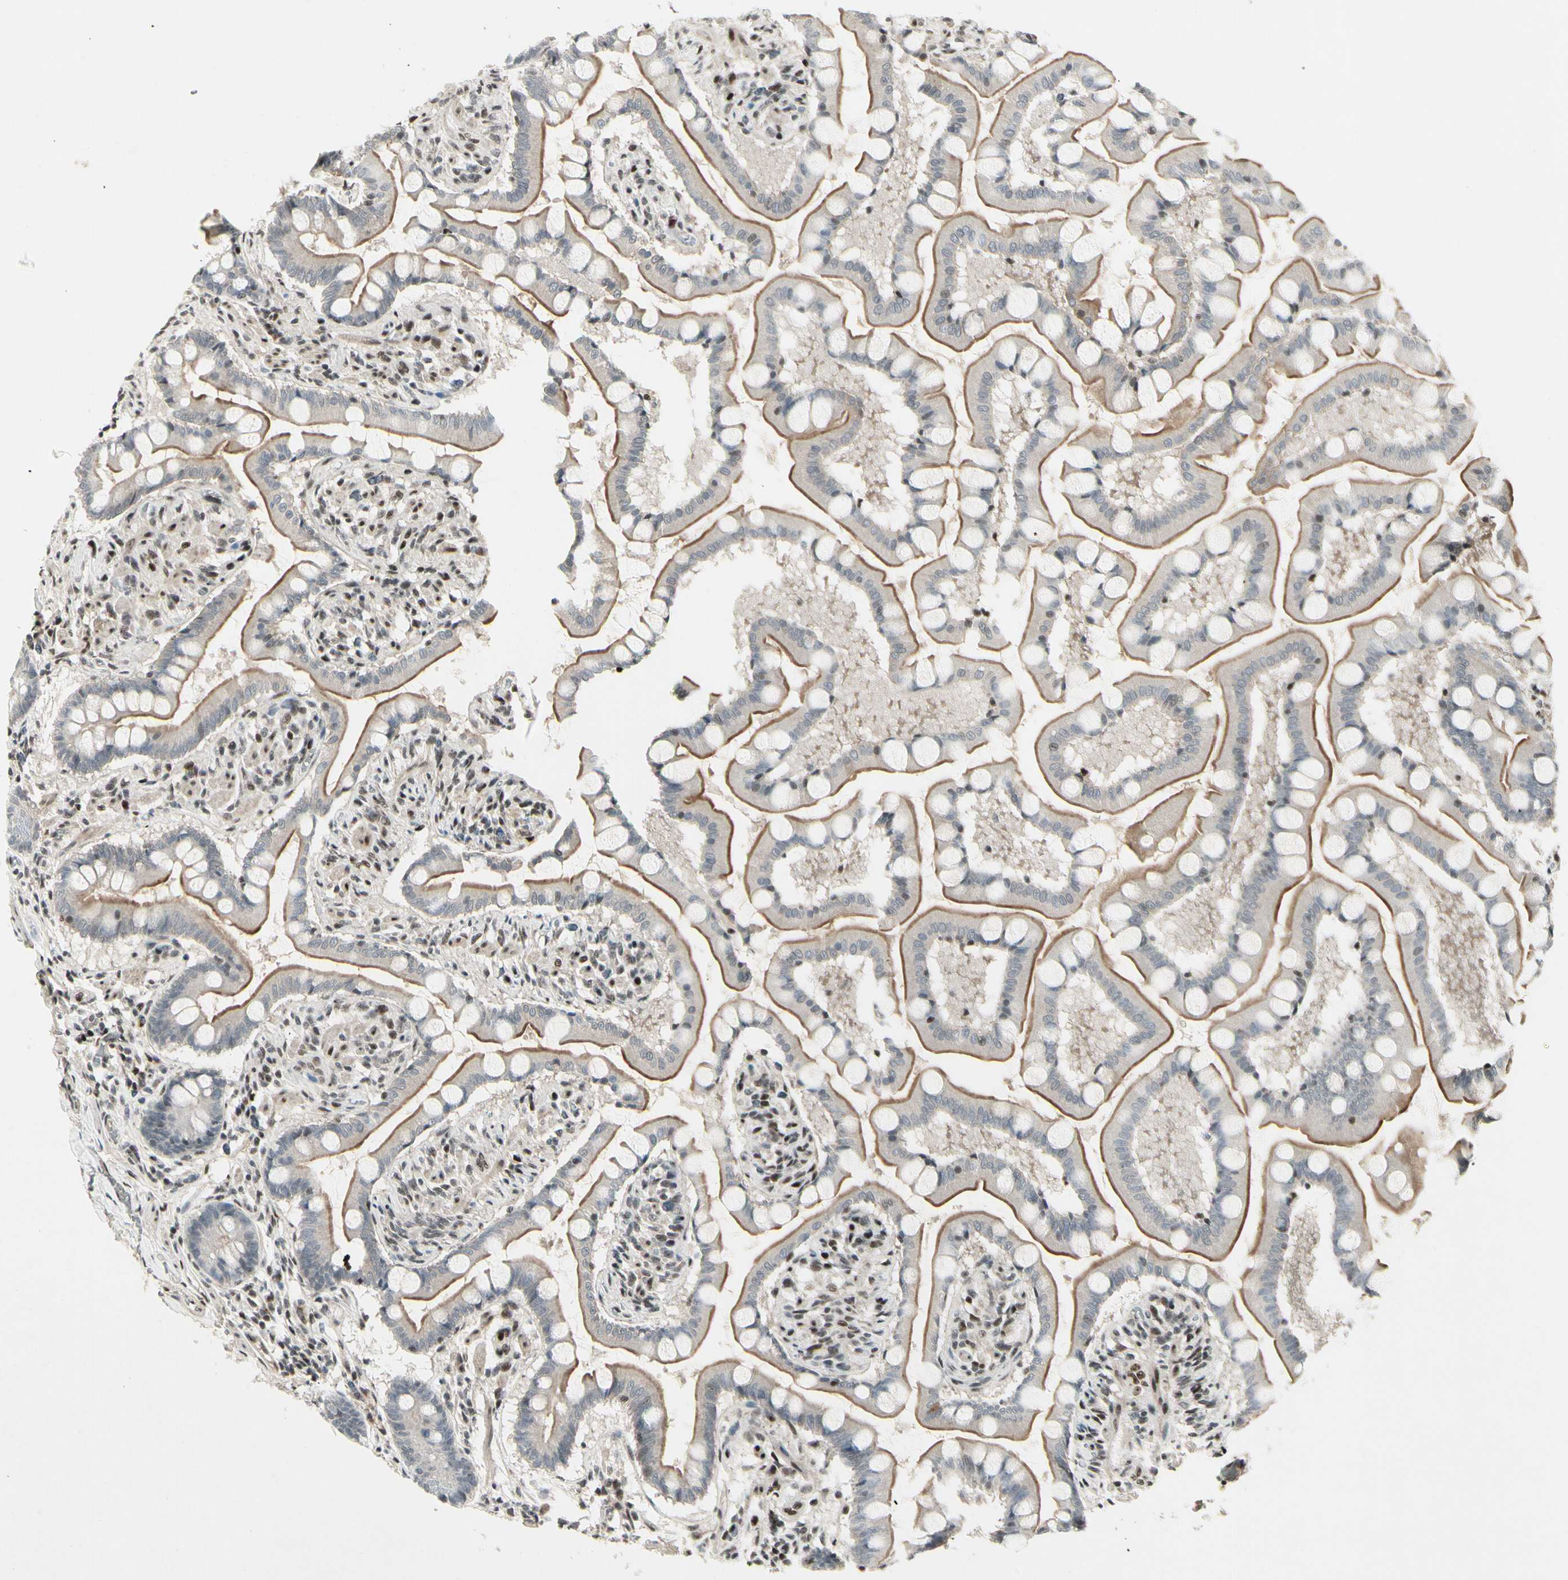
{"staining": {"intensity": "strong", "quantity": ">75%", "location": "cytoplasmic/membranous"}, "tissue": "small intestine", "cell_type": "Glandular cells", "image_type": "normal", "snomed": [{"axis": "morphology", "description": "Normal tissue, NOS"}, {"axis": "topography", "description": "Small intestine"}], "caption": "IHC image of unremarkable small intestine: small intestine stained using IHC displays high levels of strong protein expression localized specifically in the cytoplasmic/membranous of glandular cells, appearing as a cytoplasmic/membranous brown color.", "gene": "FOXJ2", "patient": {"sex": "male", "age": 41}}